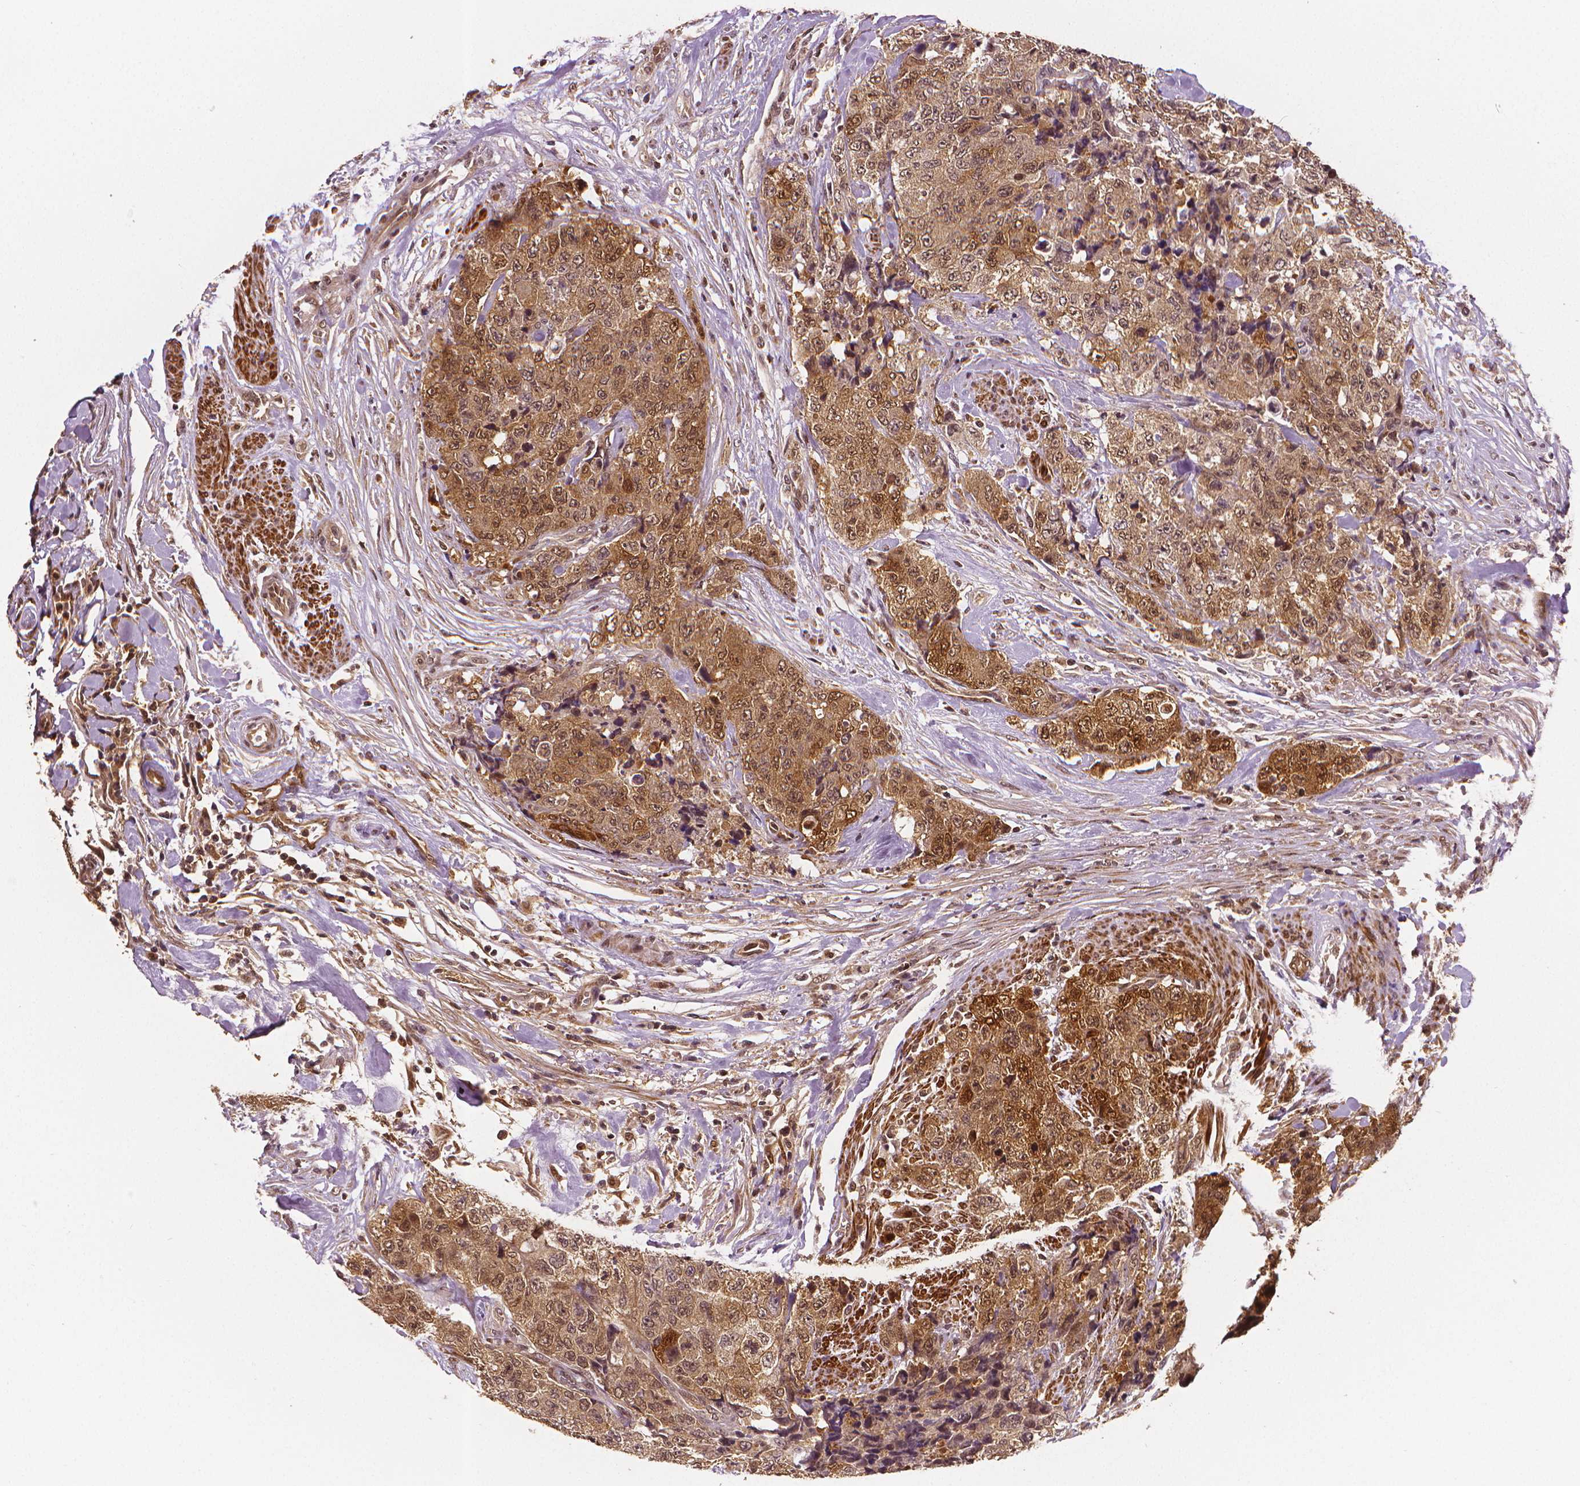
{"staining": {"intensity": "moderate", "quantity": ">75%", "location": "cytoplasmic/membranous,nuclear"}, "tissue": "urothelial cancer", "cell_type": "Tumor cells", "image_type": "cancer", "snomed": [{"axis": "morphology", "description": "Urothelial carcinoma, High grade"}, {"axis": "topography", "description": "Urinary bladder"}], "caption": "Urothelial cancer stained for a protein (brown) shows moderate cytoplasmic/membranous and nuclear positive expression in about >75% of tumor cells.", "gene": "STAT3", "patient": {"sex": "female", "age": 78}}